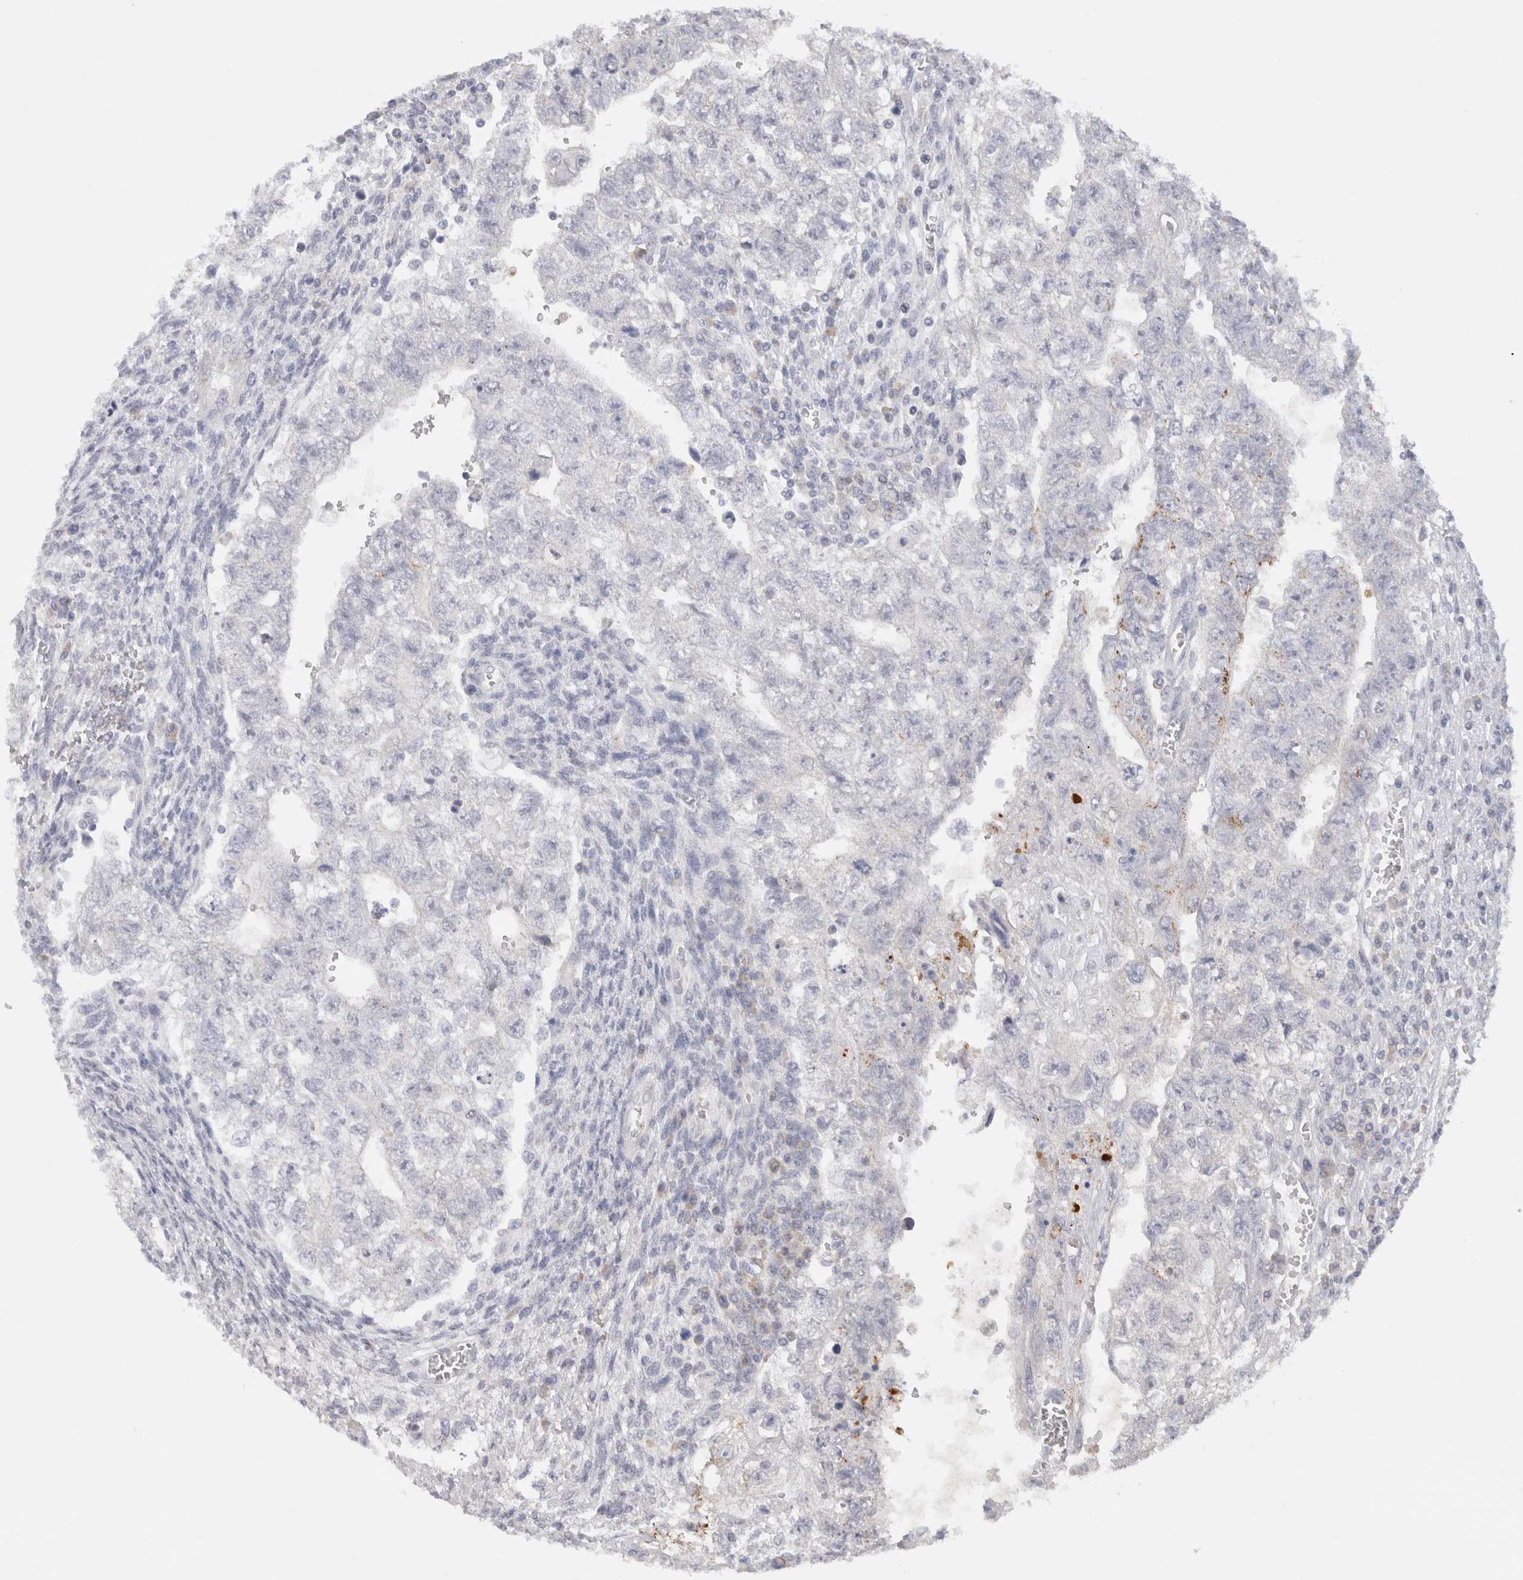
{"staining": {"intensity": "negative", "quantity": "none", "location": "none"}, "tissue": "testis cancer", "cell_type": "Tumor cells", "image_type": "cancer", "snomed": [{"axis": "morphology", "description": "Seminoma, NOS"}, {"axis": "morphology", "description": "Carcinoma, Embryonal, NOS"}, {"axis": "topography", "description": "Testis"}], "caption": "Tumor cells are negative for protein expression in human testis cancer (embryonal carcinoma).", "gene": "CHRM4", "patient": {"sex": "male", "age": 38}}